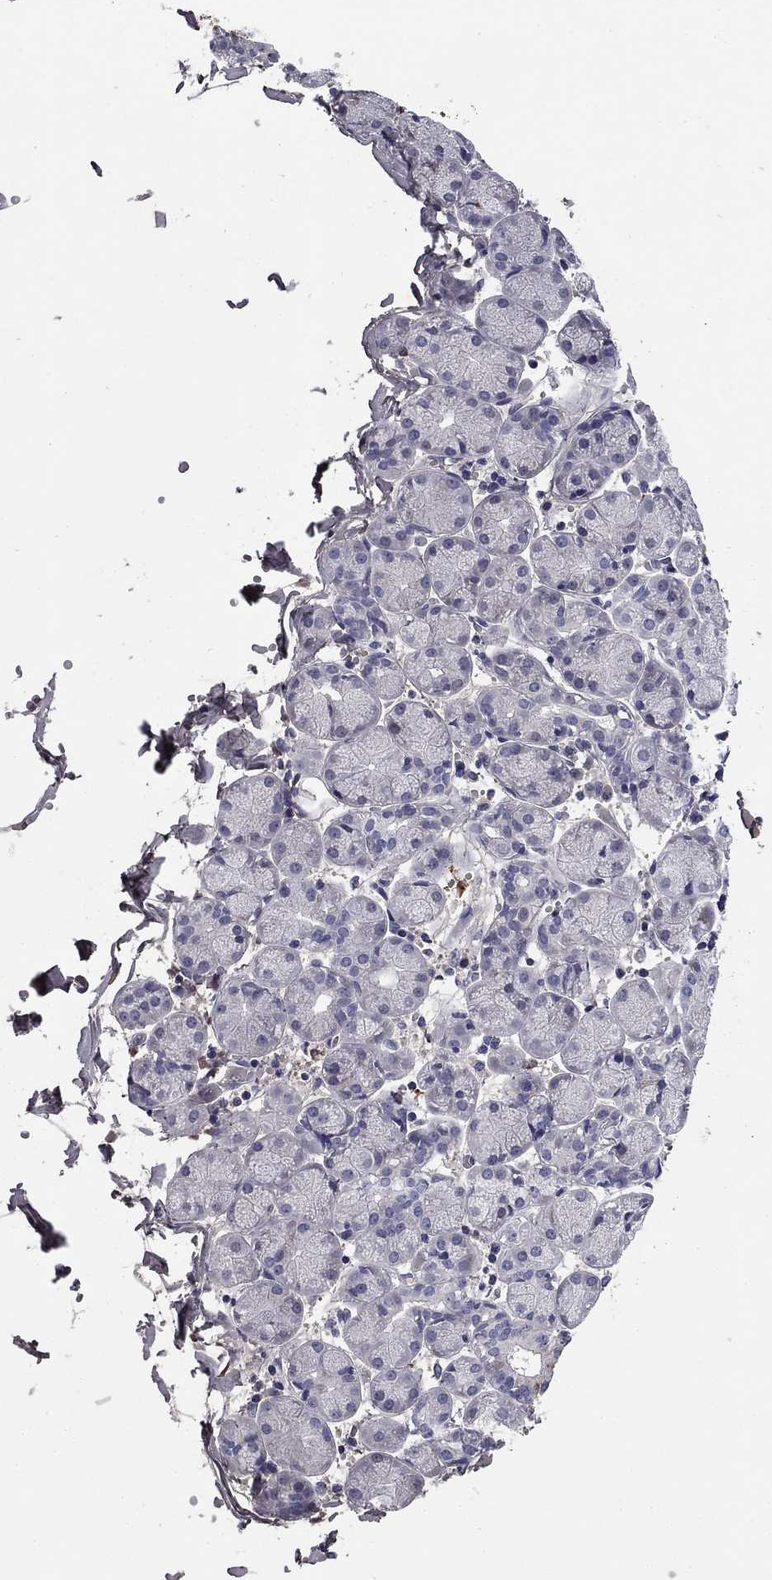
{"staining": {"intensity": "negative", "quantity": "none", "location": "none"}, "tissue": "salivary gland", "cell_type": "Glandular cells", "image_type": "normal", "snomed": [{"axis": "morphology", "description": "Normal tissue, NOS"}, {"axis": "topography", "description": "Salivary gland"}, {"axis": "topography", "description": "Peripheral nerve tissue"}], "caption": "The IHC histopathology image has no significant expression in glandular cells of salivary gland.", "gene": "COL2A1", "patient": {"sex": "female", "age": 24}}